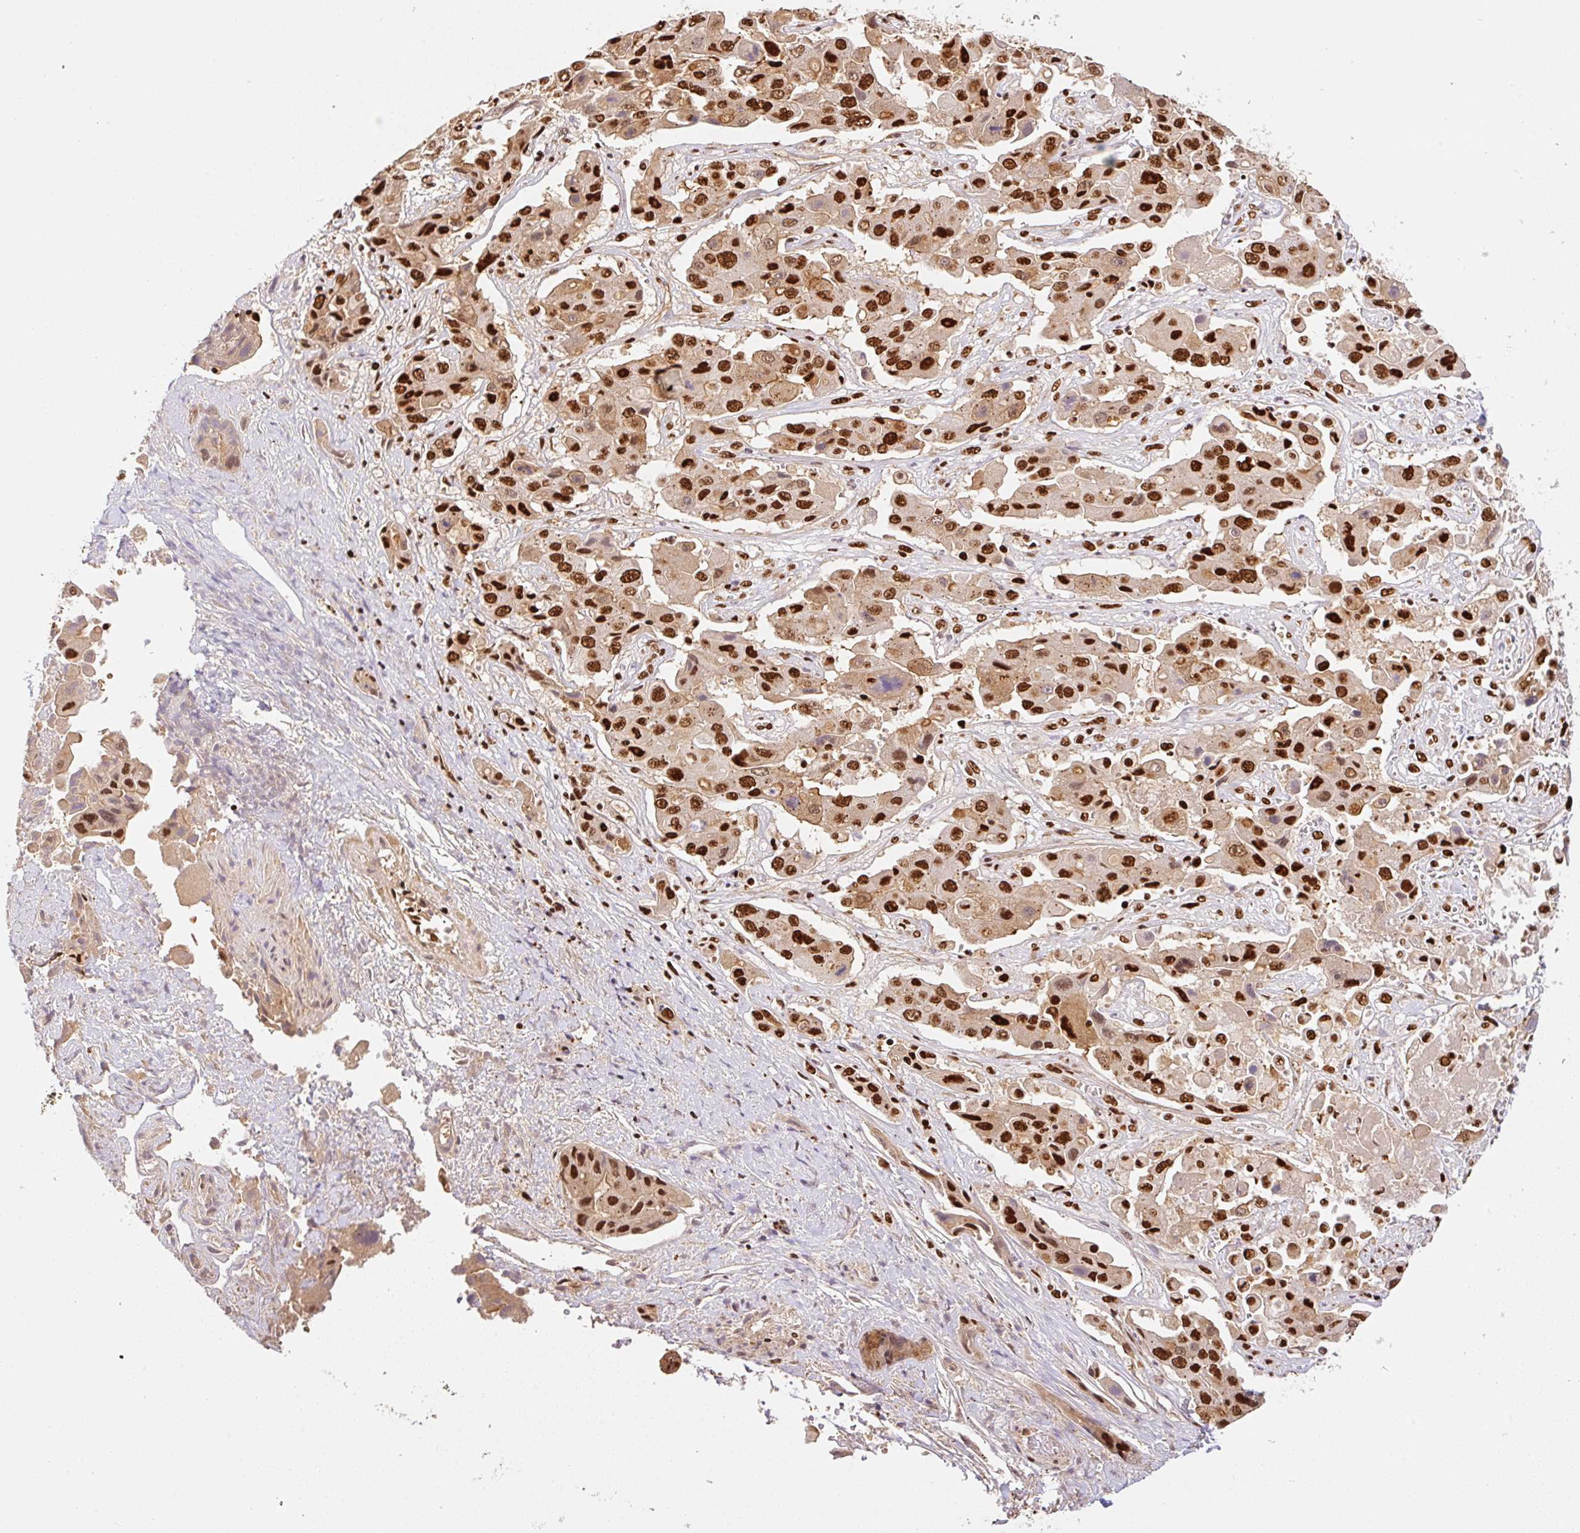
{"staining": {"intensity": "strong", "quantity": ">75%", "location": "nuclear"}, "tissue": "liver cancer", "cell_type": "Tumor cells", "image_type": "cancer", "snomed": [{"axis": "morphology", "description": "Cholangiocarcinoma"}, {"axis": "topography", "description": "Liver"}], "caption": "Human liver cholangiocarcinoma stained for a protein (brown) demonstrates strong nuclear positive staining in approximately >75% of tumor cells.", "gene": "GPR139", "patient": {"sex": "male", "age": 67}}